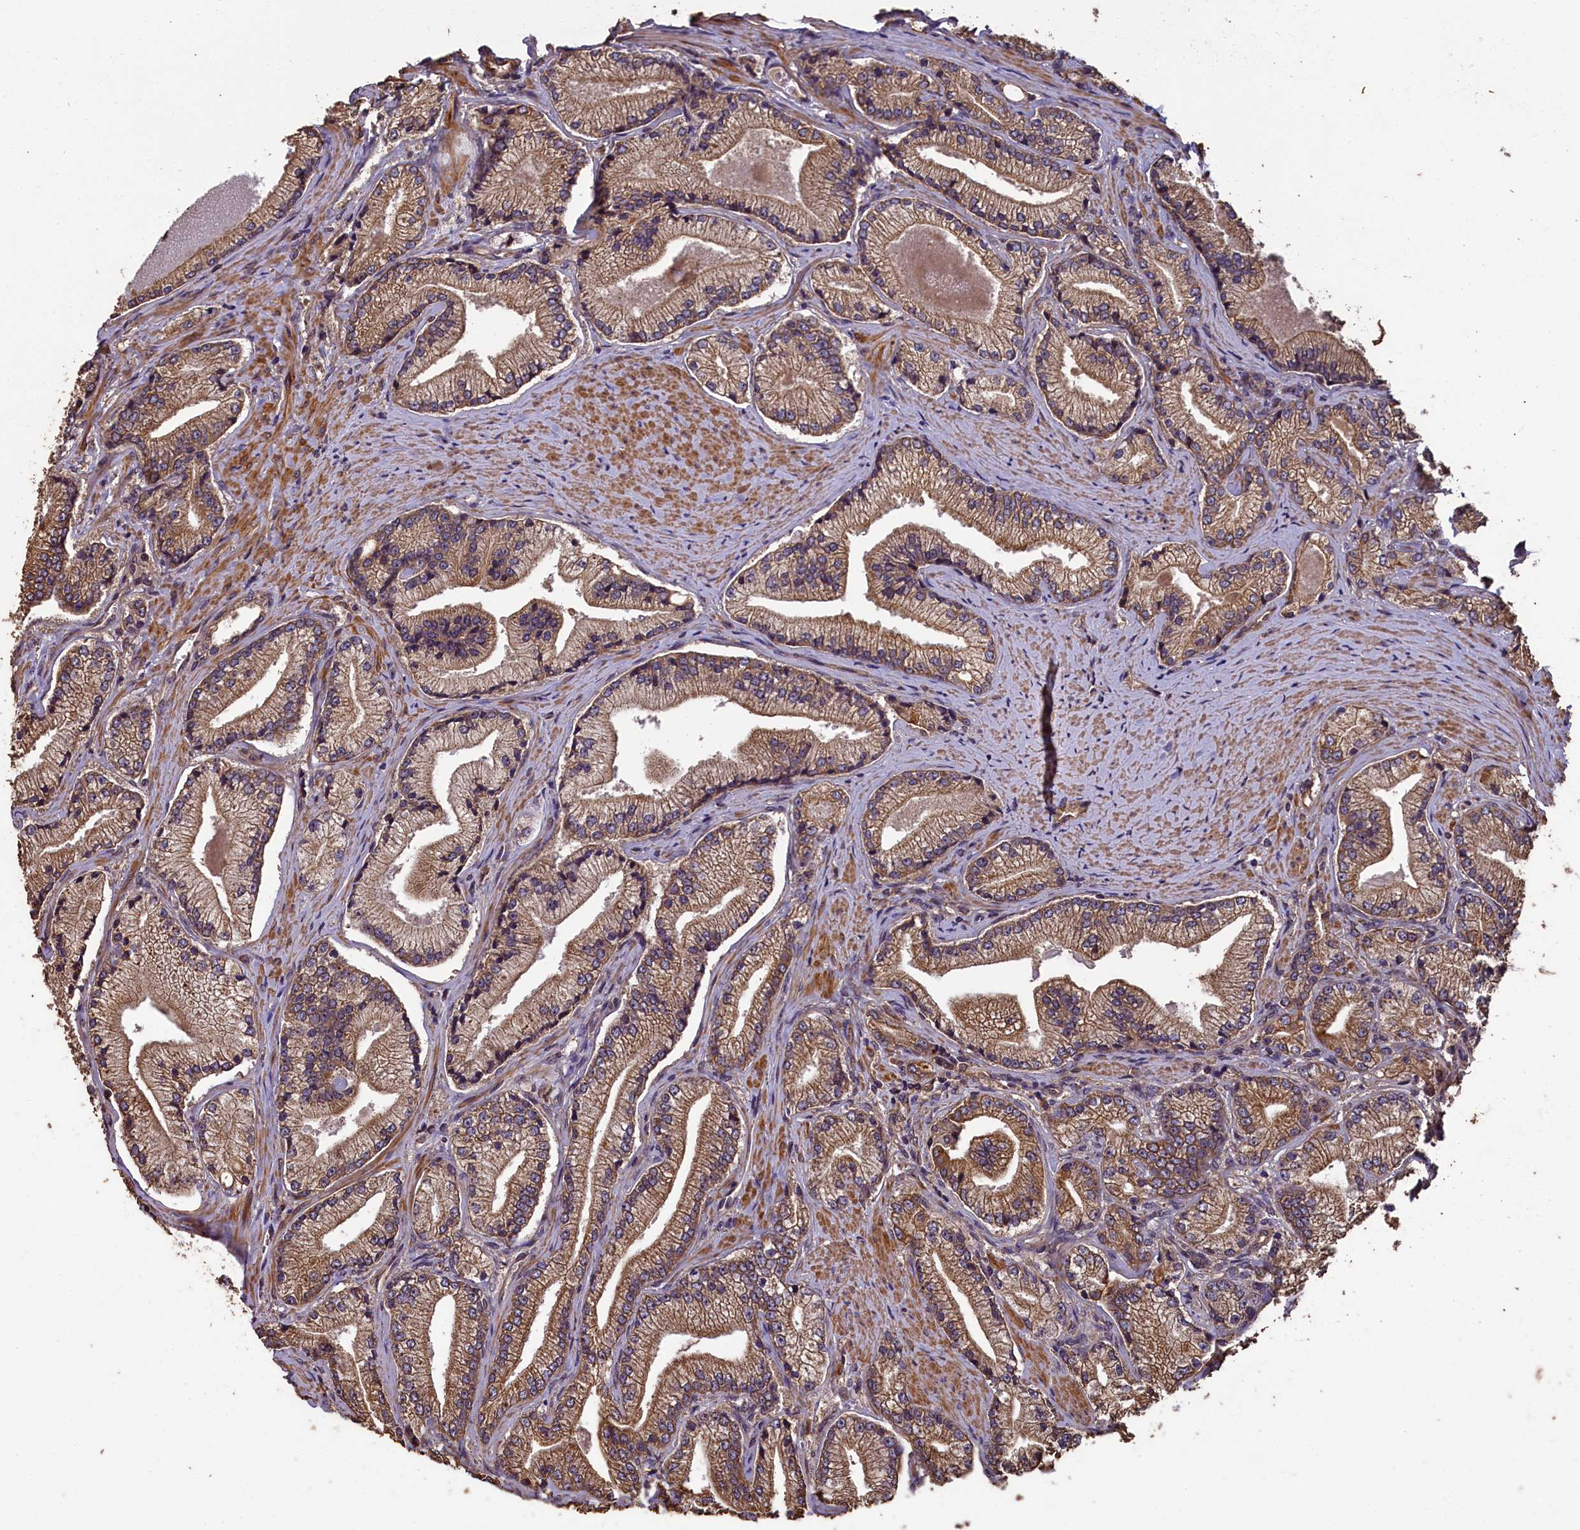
{"staining": {"intensity": "moderate", "quantity": "25%-75%", "location": "cytoplasmic/membranous"}, "tissue": "prostate cancer", "cell_type": "Tumor cells", "image_type": "cancer", "snomed": [{"axis": "morphology", "description": "Adenocarcinoma, High grade"}, {"axis": "topography", "description": "Prostate"}], "caption": "Prostate cancer (high-grade adenocarcinoma) stained for a protein shows moderate cytoplasmic/membranous positivity in tumor cells. (IHC, brightfield microscopy, high magnification).", "gene": "CHD9", "patient": {"sex": "male", "age": 67}}